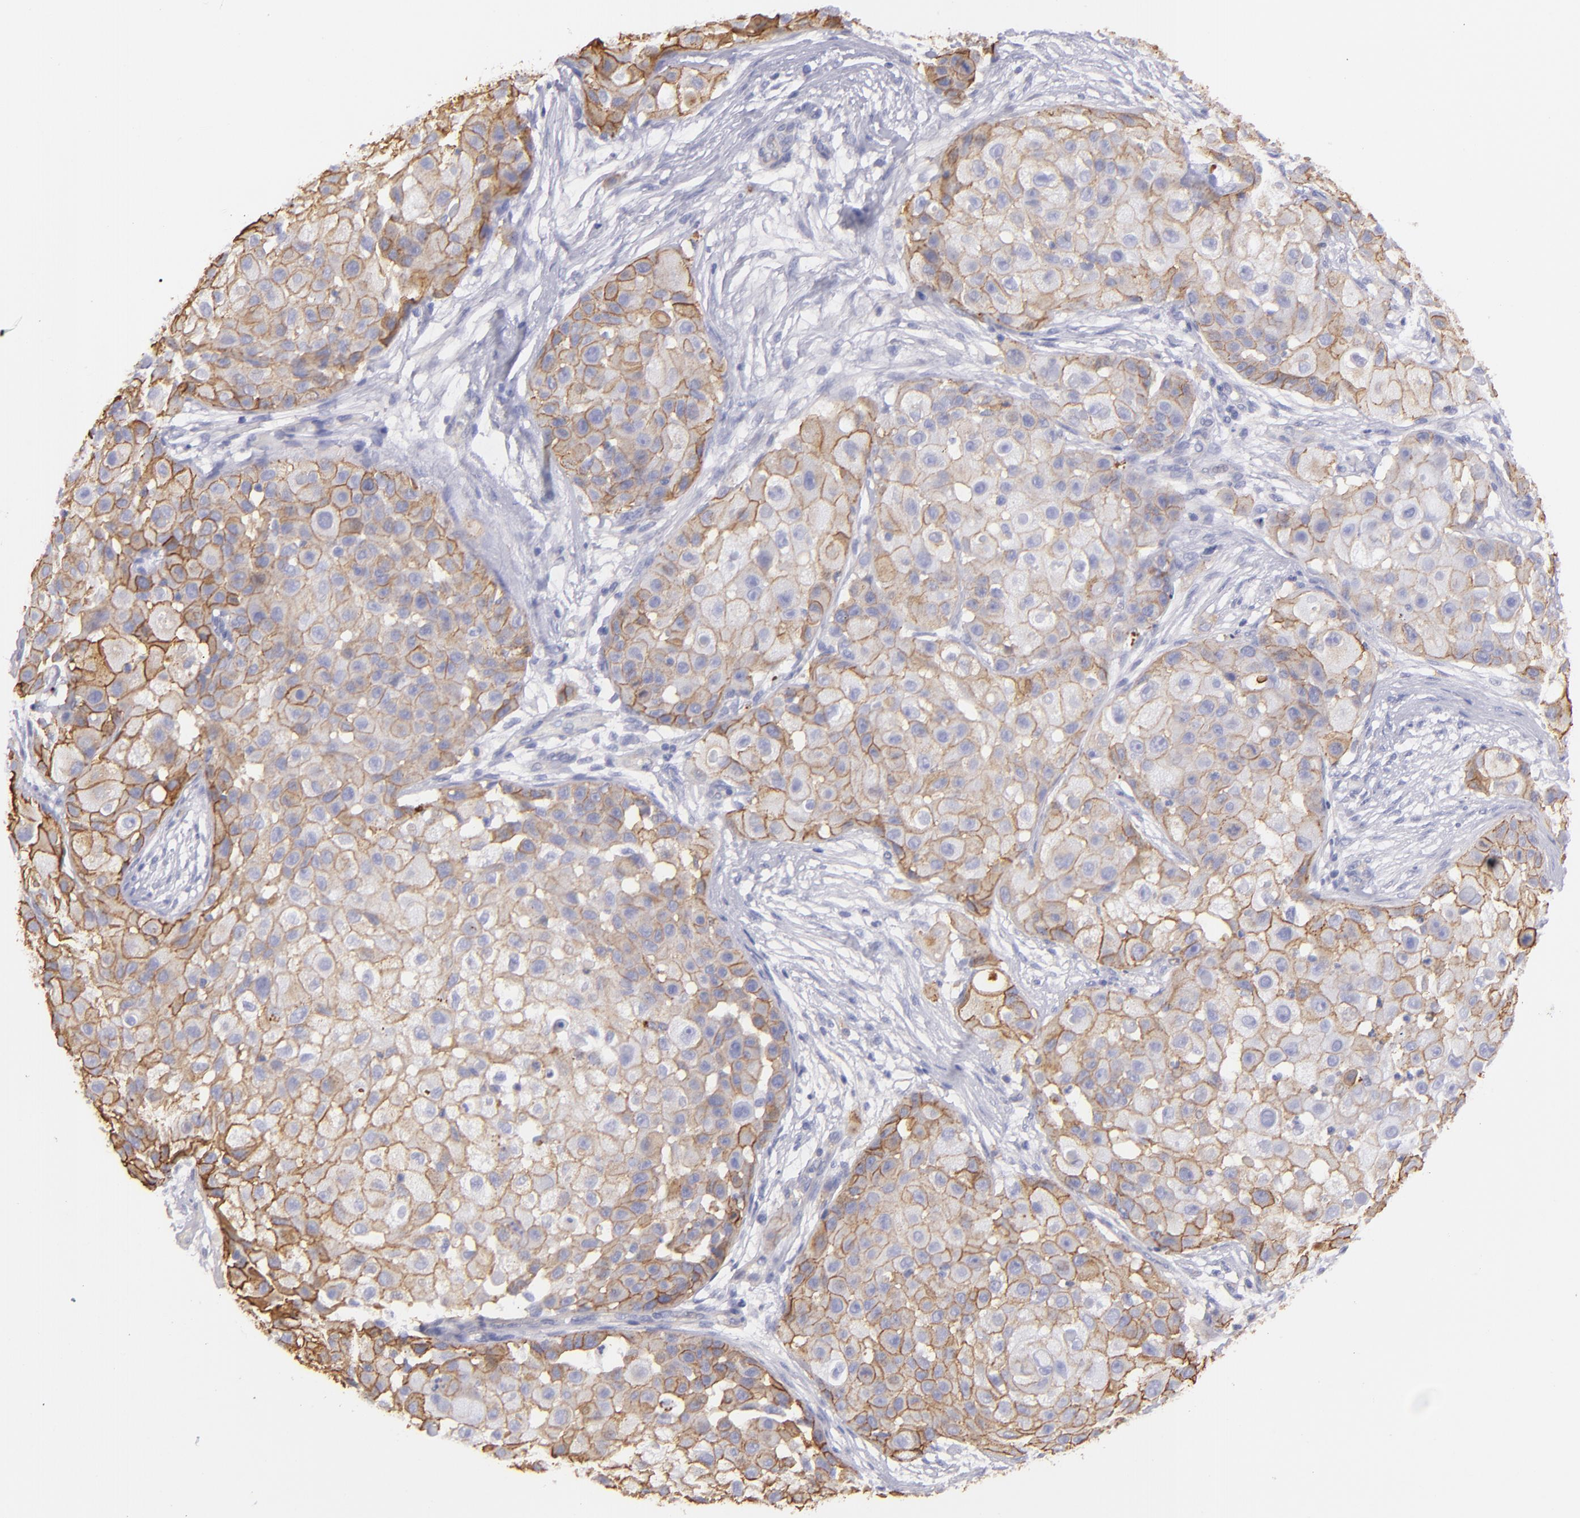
{"staining": {"intensity": "moderate", "quantity": "25%-75%", "location": "cytoplasmic/membranous"}, "tissue": "skin cancer", "cell_type": "Tumor cells", "image_type": "cancer", "snomed": [{"axis": "morphology", "description": "Squamous cell carcinoma, NOS"}, {"axis": "topography", "description": "Skin"}], "caption": "Immunohistochemical staining of skin cancer shows moderate cytoplasmic/membranous protein positivity in approximately 25%-75% of tumor cells.", "gene": "CD151", "patient": {"sex": "female", "age": 57}}